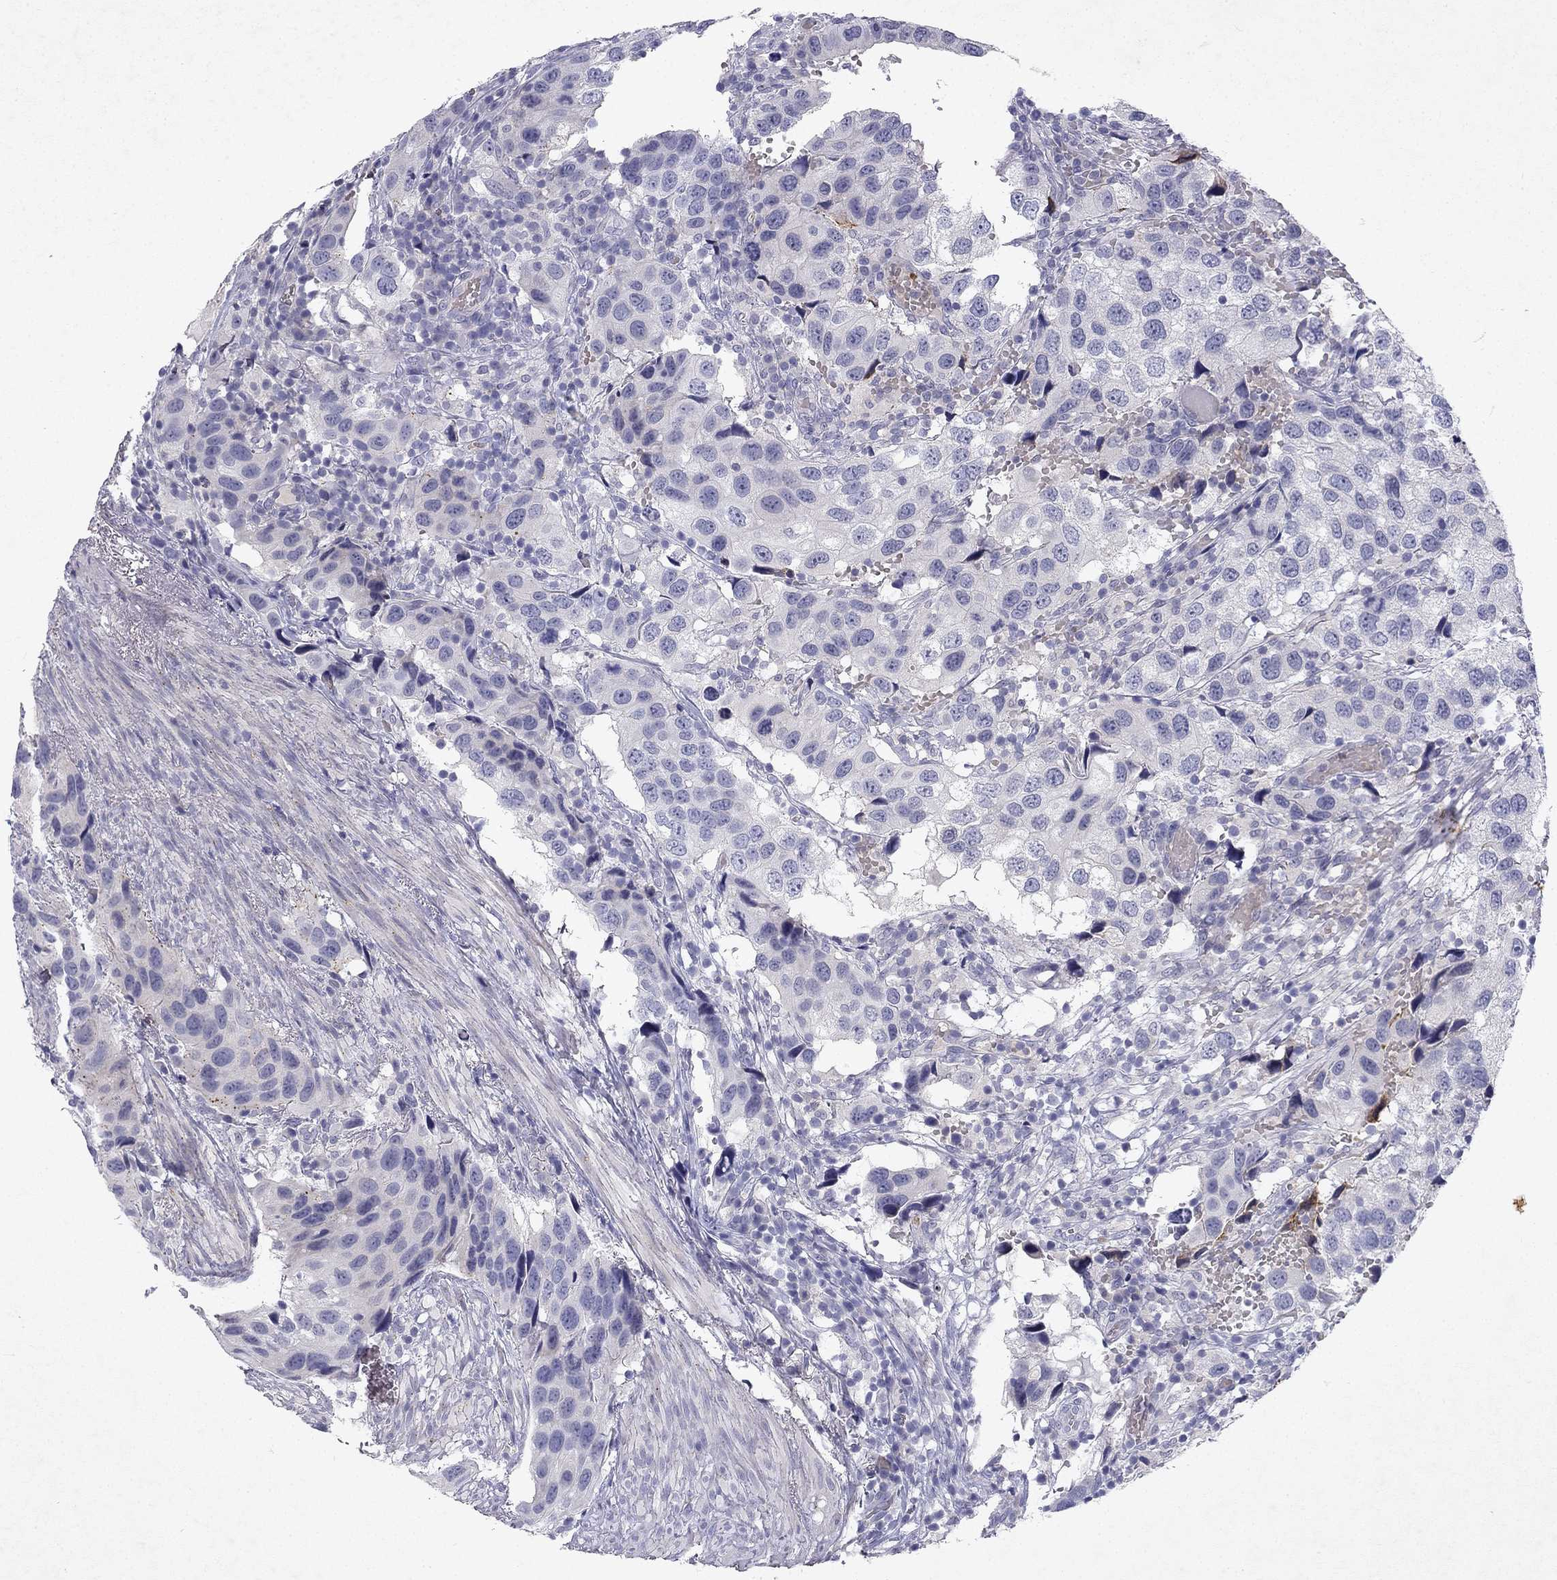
{"staining": {"intensity": "negative", "quantity": "none", "location": "none"}, "tissue": "urothelial cancer", "cell_type": "Tumor cells", "image_type": "cancer", "snomed": [{"axis": "morphology", "description": "Urothelial carcinoma, High grade"}, {"axis": "topography", "description": "Urinary bladder"}], "caption": "High-grade urothelial carcinoma stained for a protein using IHC reveals no staining tumor cells.", "gene": "SLC6A4", "patient": {"sex": "male", "age": 79}}